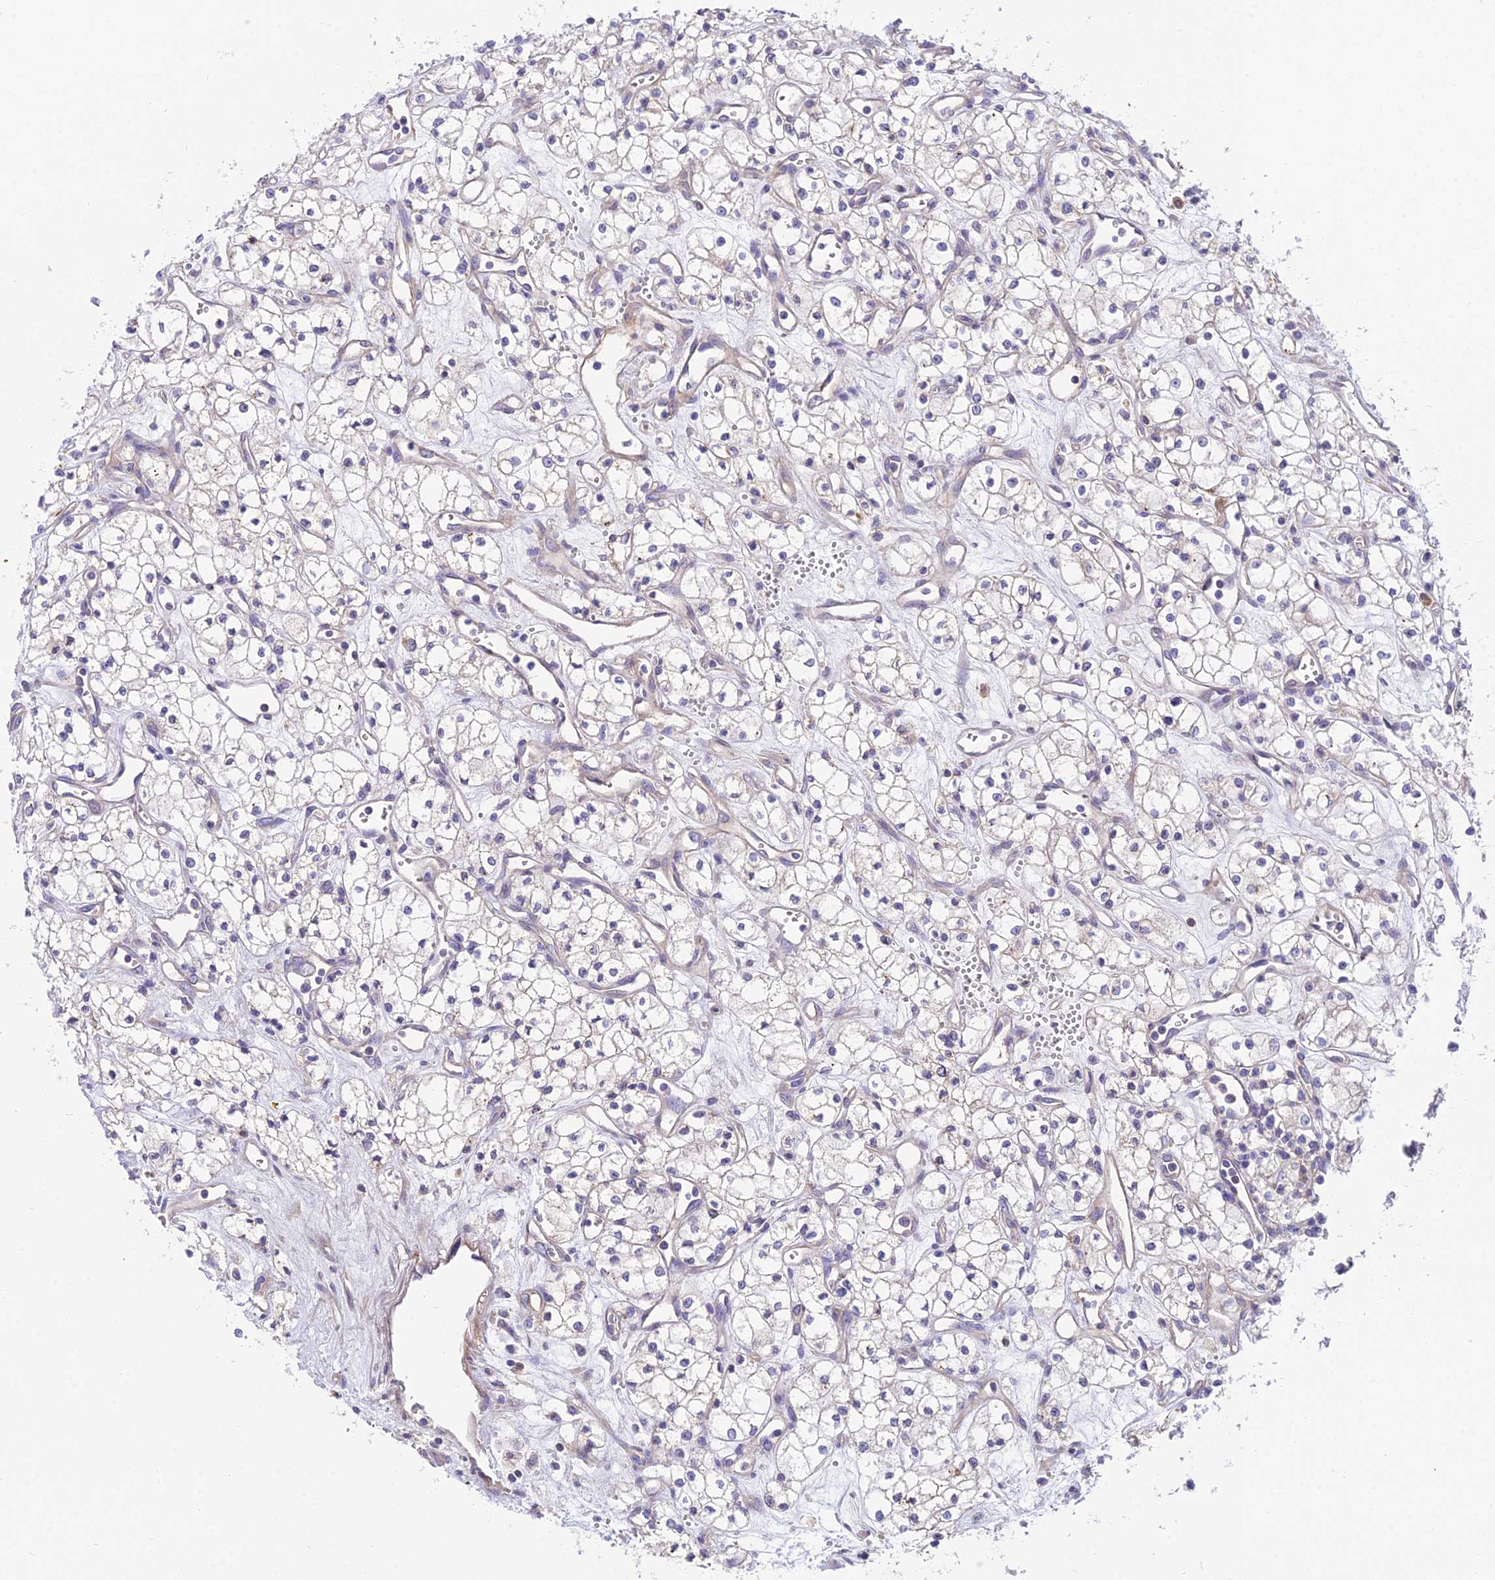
{"staining": {"intensity": "negative", "quantity": "none", "location": "none"}, "tissue": "renal cancer", "cell_type": "Tumor cells", "image_type": "cancer", "snomed": [{"axis": "morphology", "description": "Adenocarcinoma, NOS"}, {"axis": "topography", "description": "Kidney"}], "caption": "IHC histopathology image of neoplastic tissue: renal cancer (adenocarcinoma) stained with DAB exhibits no significant protein expression in tumor cells. (DAB (3,3'-diaminobenzidine) immunohistochemistry with hematoxylin counter stain).", "gene": "TRIM43B", "patient": {"sex": "male", "age": 59}}